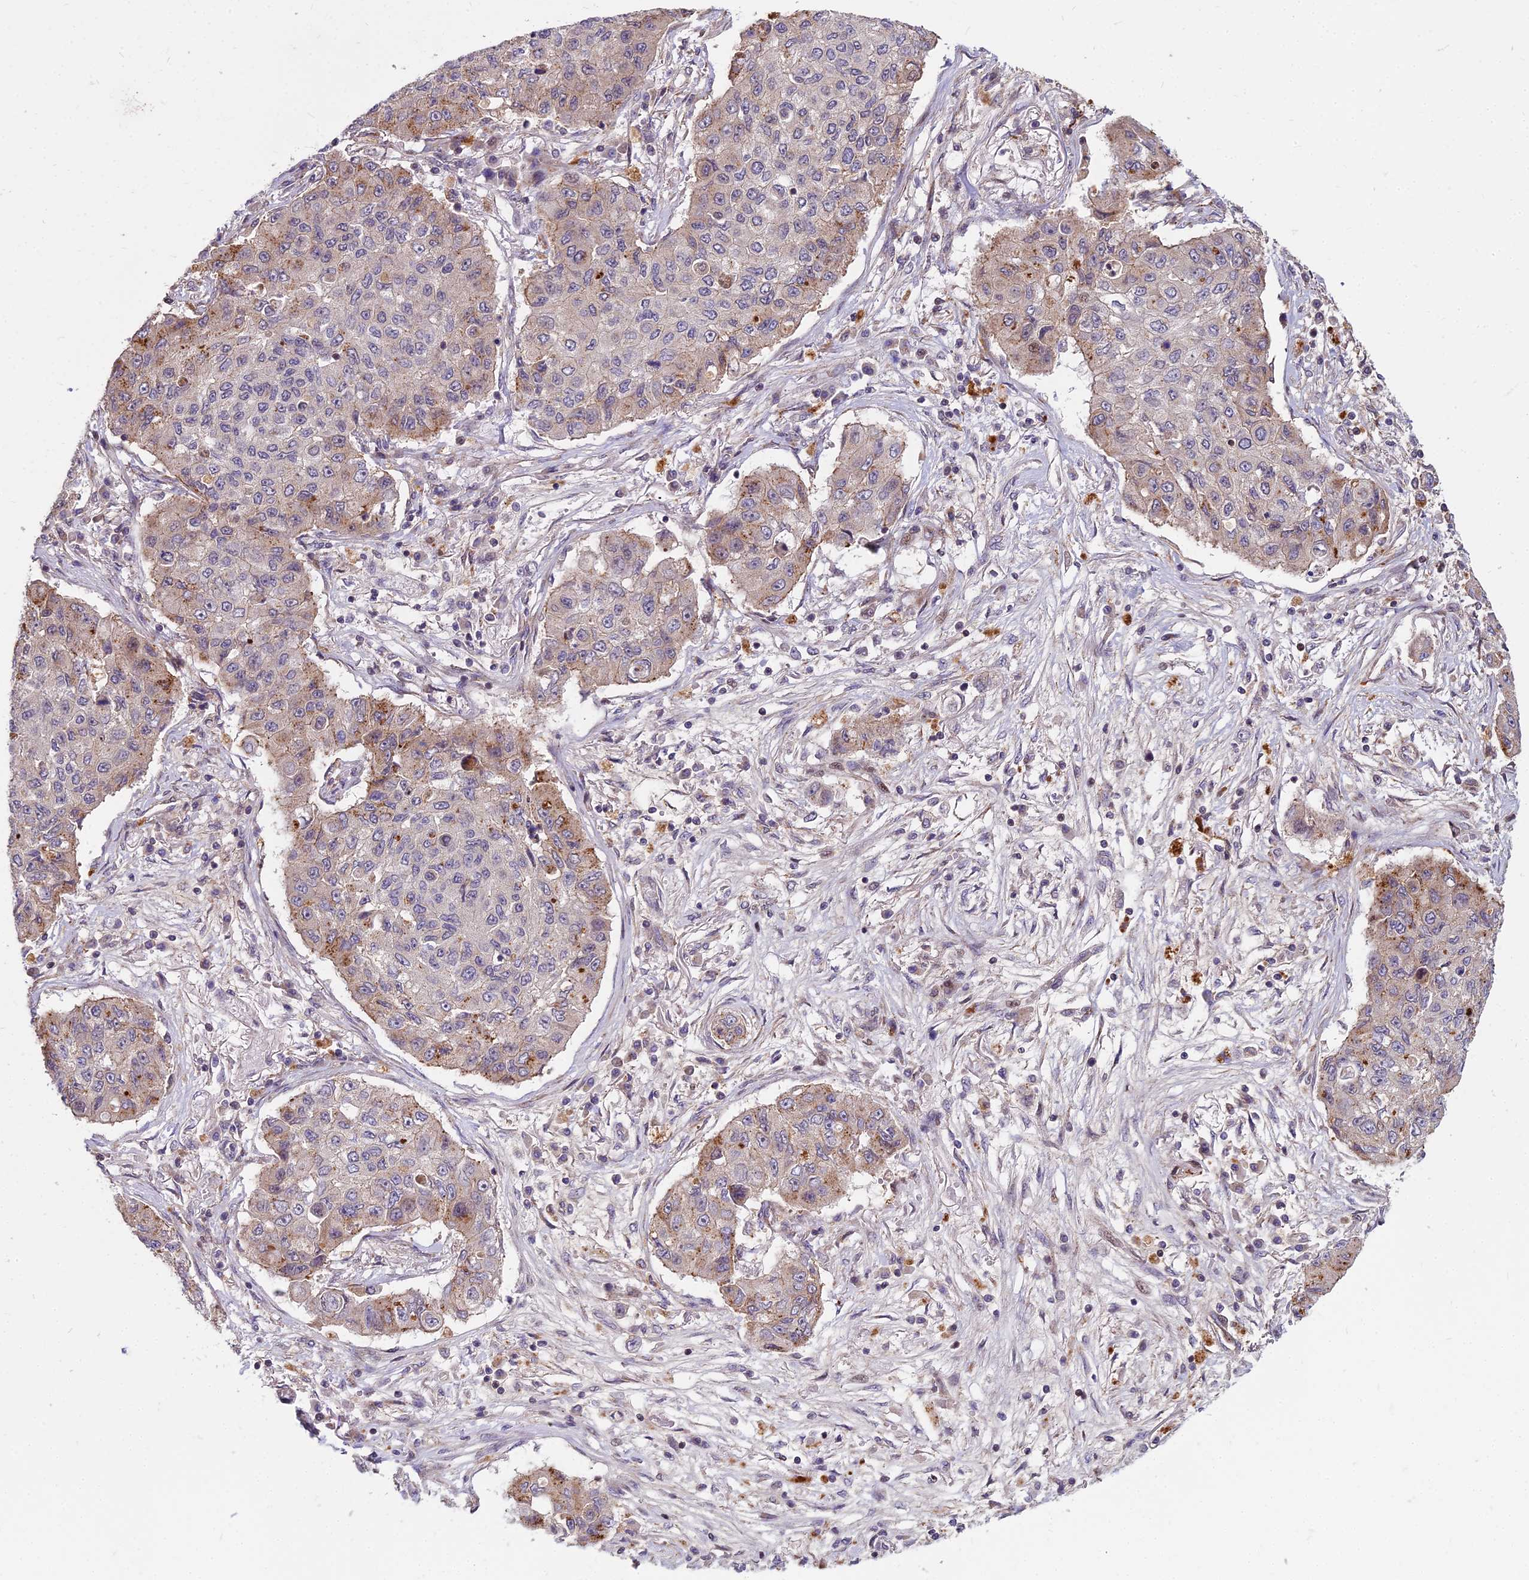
{"staining": {"intensity": "moderate", "quantity": "<25%", "location": "cytoplasmic/membranous"}, "tissue": "lung cancer", "cell_type": "Tumor cells", "image_type": "cancer", "snomed": [{"axis": "morphology", "description": "Squamous cell carcinoma, NOS"}, {"axis": "topography", "description": "Lung"}], "caption": "This is a histology image of immunohistochemistry (IHC) staining of lung cancer, which shows moderate positivity in the cytoplasmic/membranous of tumor cells.", "gene": "GLYATL3", "patient": {"sex": "male", "age": 74}}